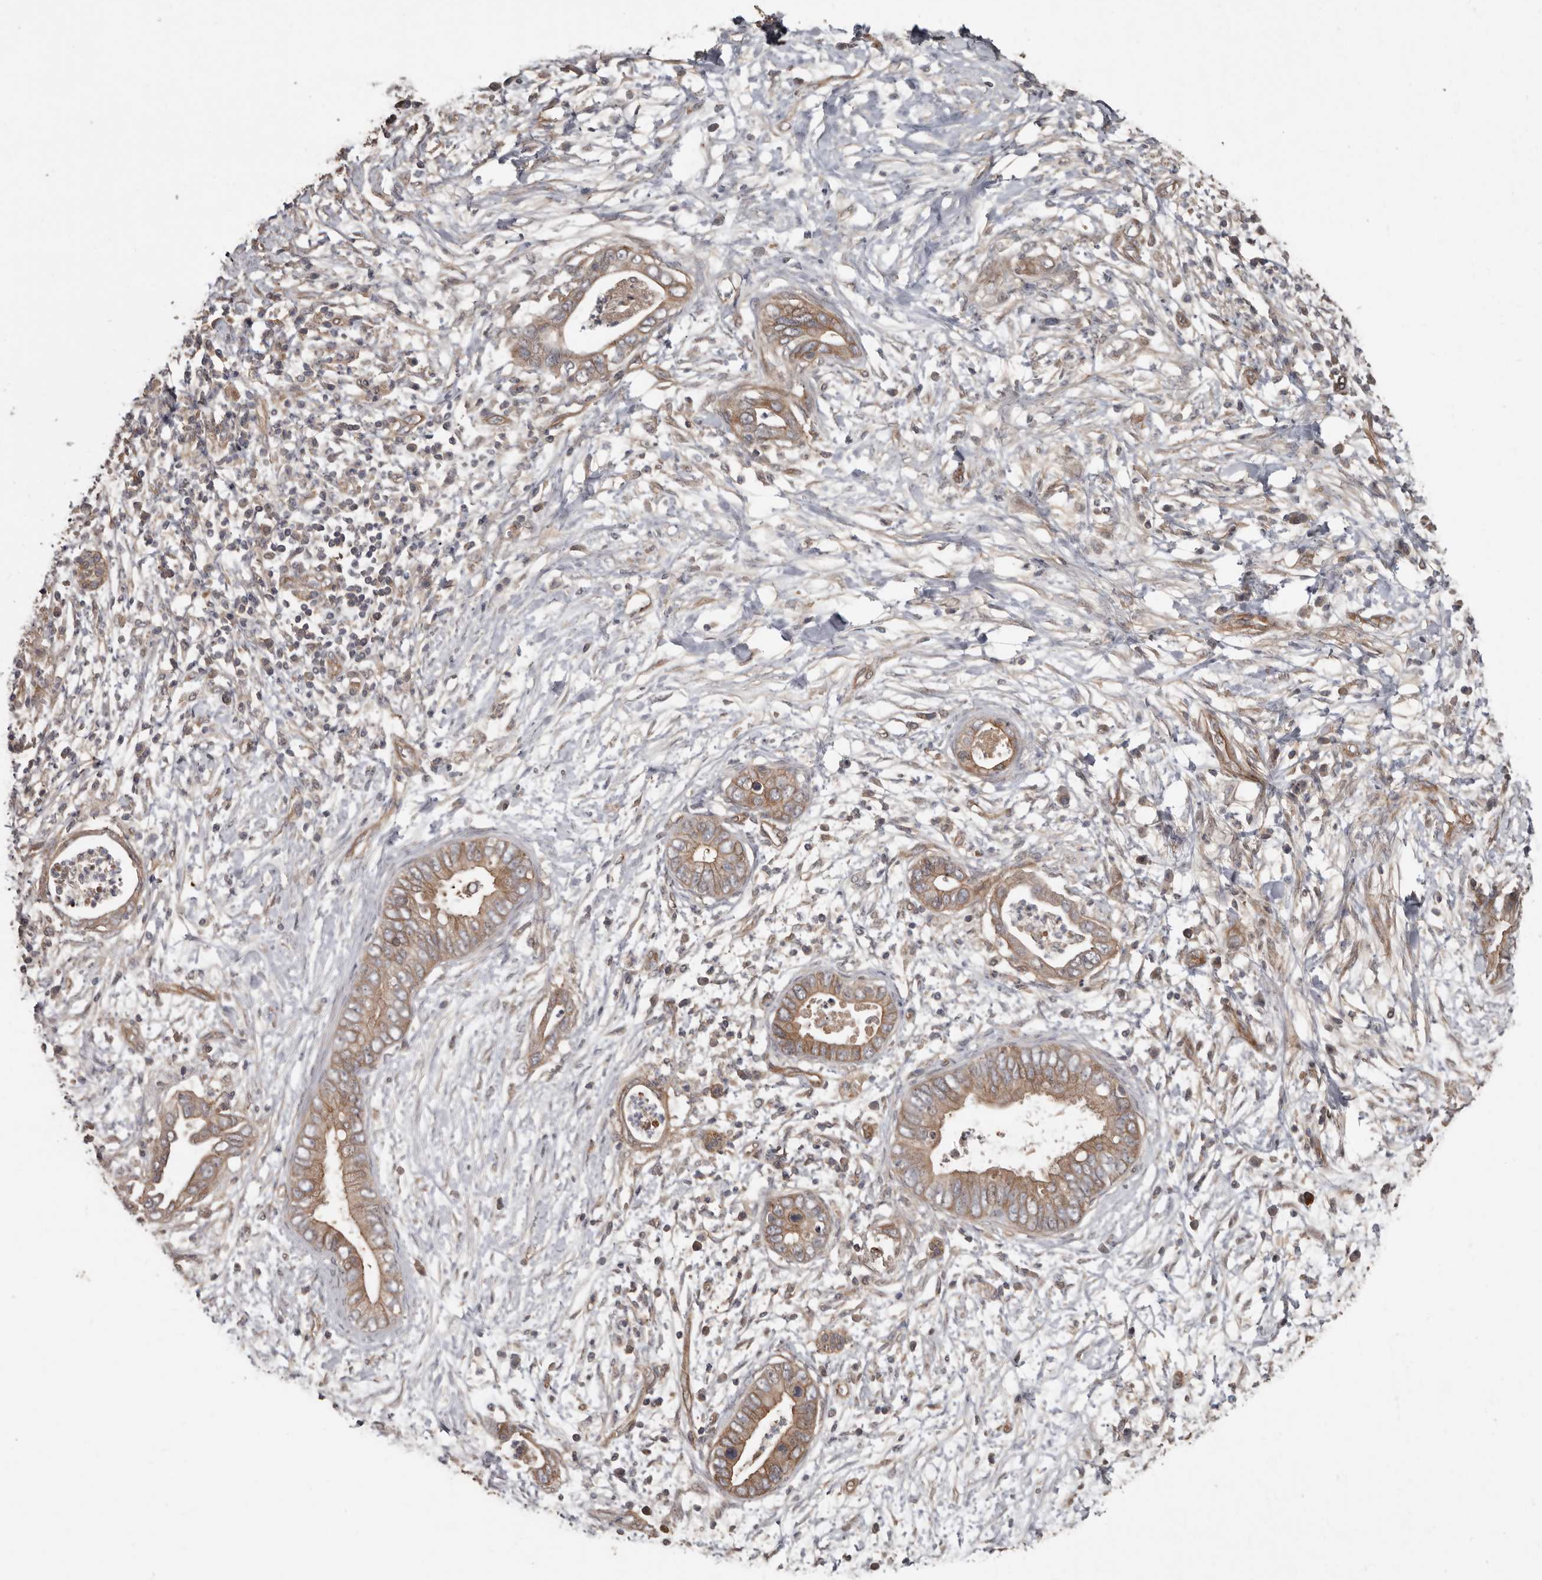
{"staining": {"intensity": "weak", "quantity": ">75%", "location": "cytoplasmic/membranous"}, "tissue": "pancreatic cancer", "cell_type": "Tumor cells", "image_type": "cancer", "snomed": [{"axis": "morphology", "description": "Adenocarcinoma, NOS"}, {"axis": "topography", "description": "Pancreas"}], "caption": "This is a photomicrograph of immunohistochemistry (IHC) staining of pancreatic cancer (adenocarcinoma), which shows weak staining in the cytoplasmic/membranous of tumor cells.", "gene": "EXOC3L1", "patient": {"sex": "male", "age": 75}}